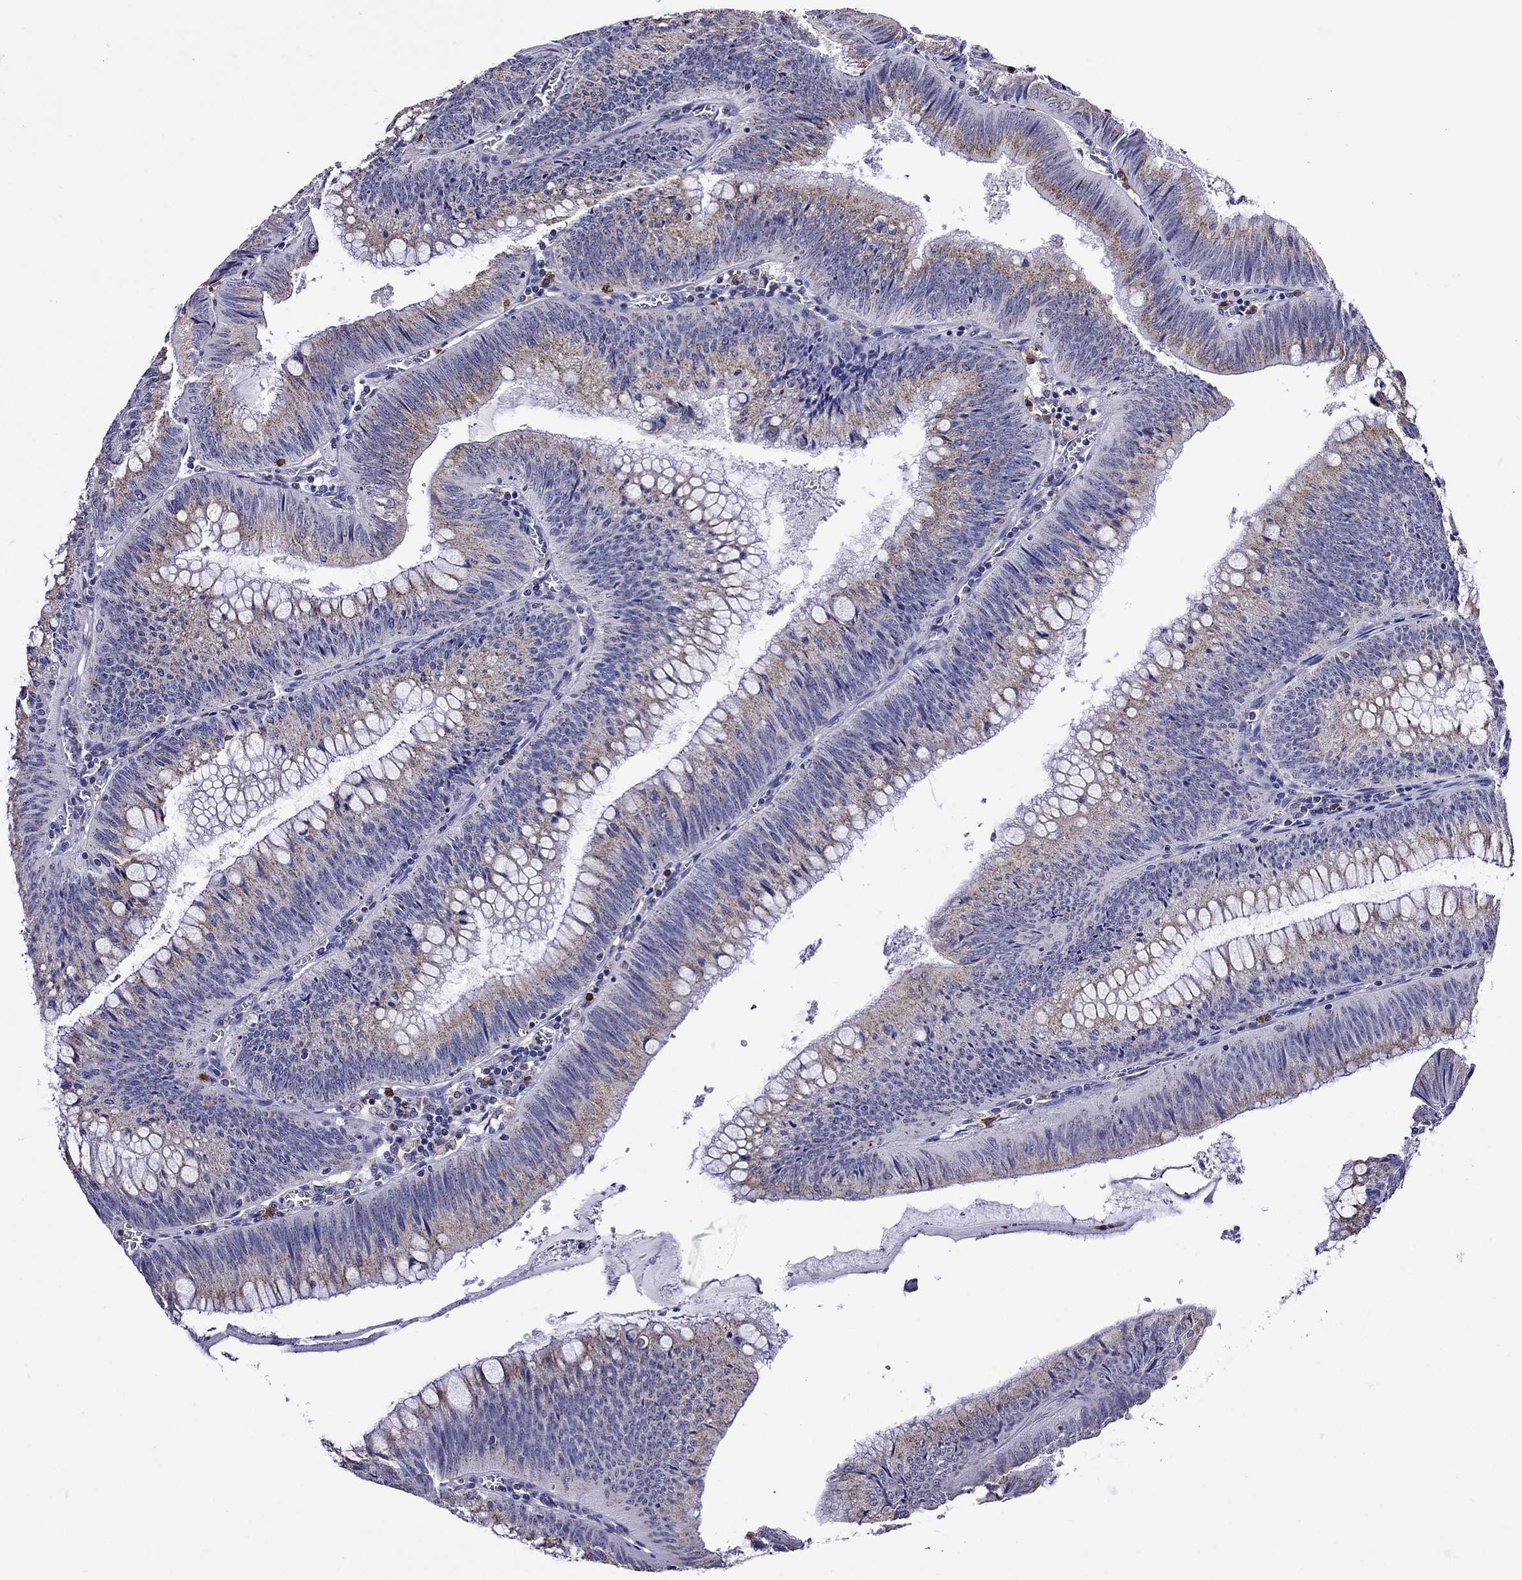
{"staining": {"intensity": "weak", "quantity": ">75%", "location": "cytoplasmic/membranous"}, "tissue": "colorectal cancer", "cell_type": "Tumor cells", "image_type": "cancer", "snomed": [{"axis": "morphology", "description": "Adenocarcinoma, NOS"}, {"axis": "topography", "description": "Rectum"}], "caption": "The photomicrograph displays staining of colorectal cancer, revealing weak cytoplasmic/membranous protein staining (brown color) within tumor cells. The staining is performed using DAB (3,3'-diaminobenzidine) brown chromogen to label protein expression. The nuclei are counter-stained blue using hematoxylin.", "gene": "SCG2", "patient": {"sex": "female", "age": 72}}